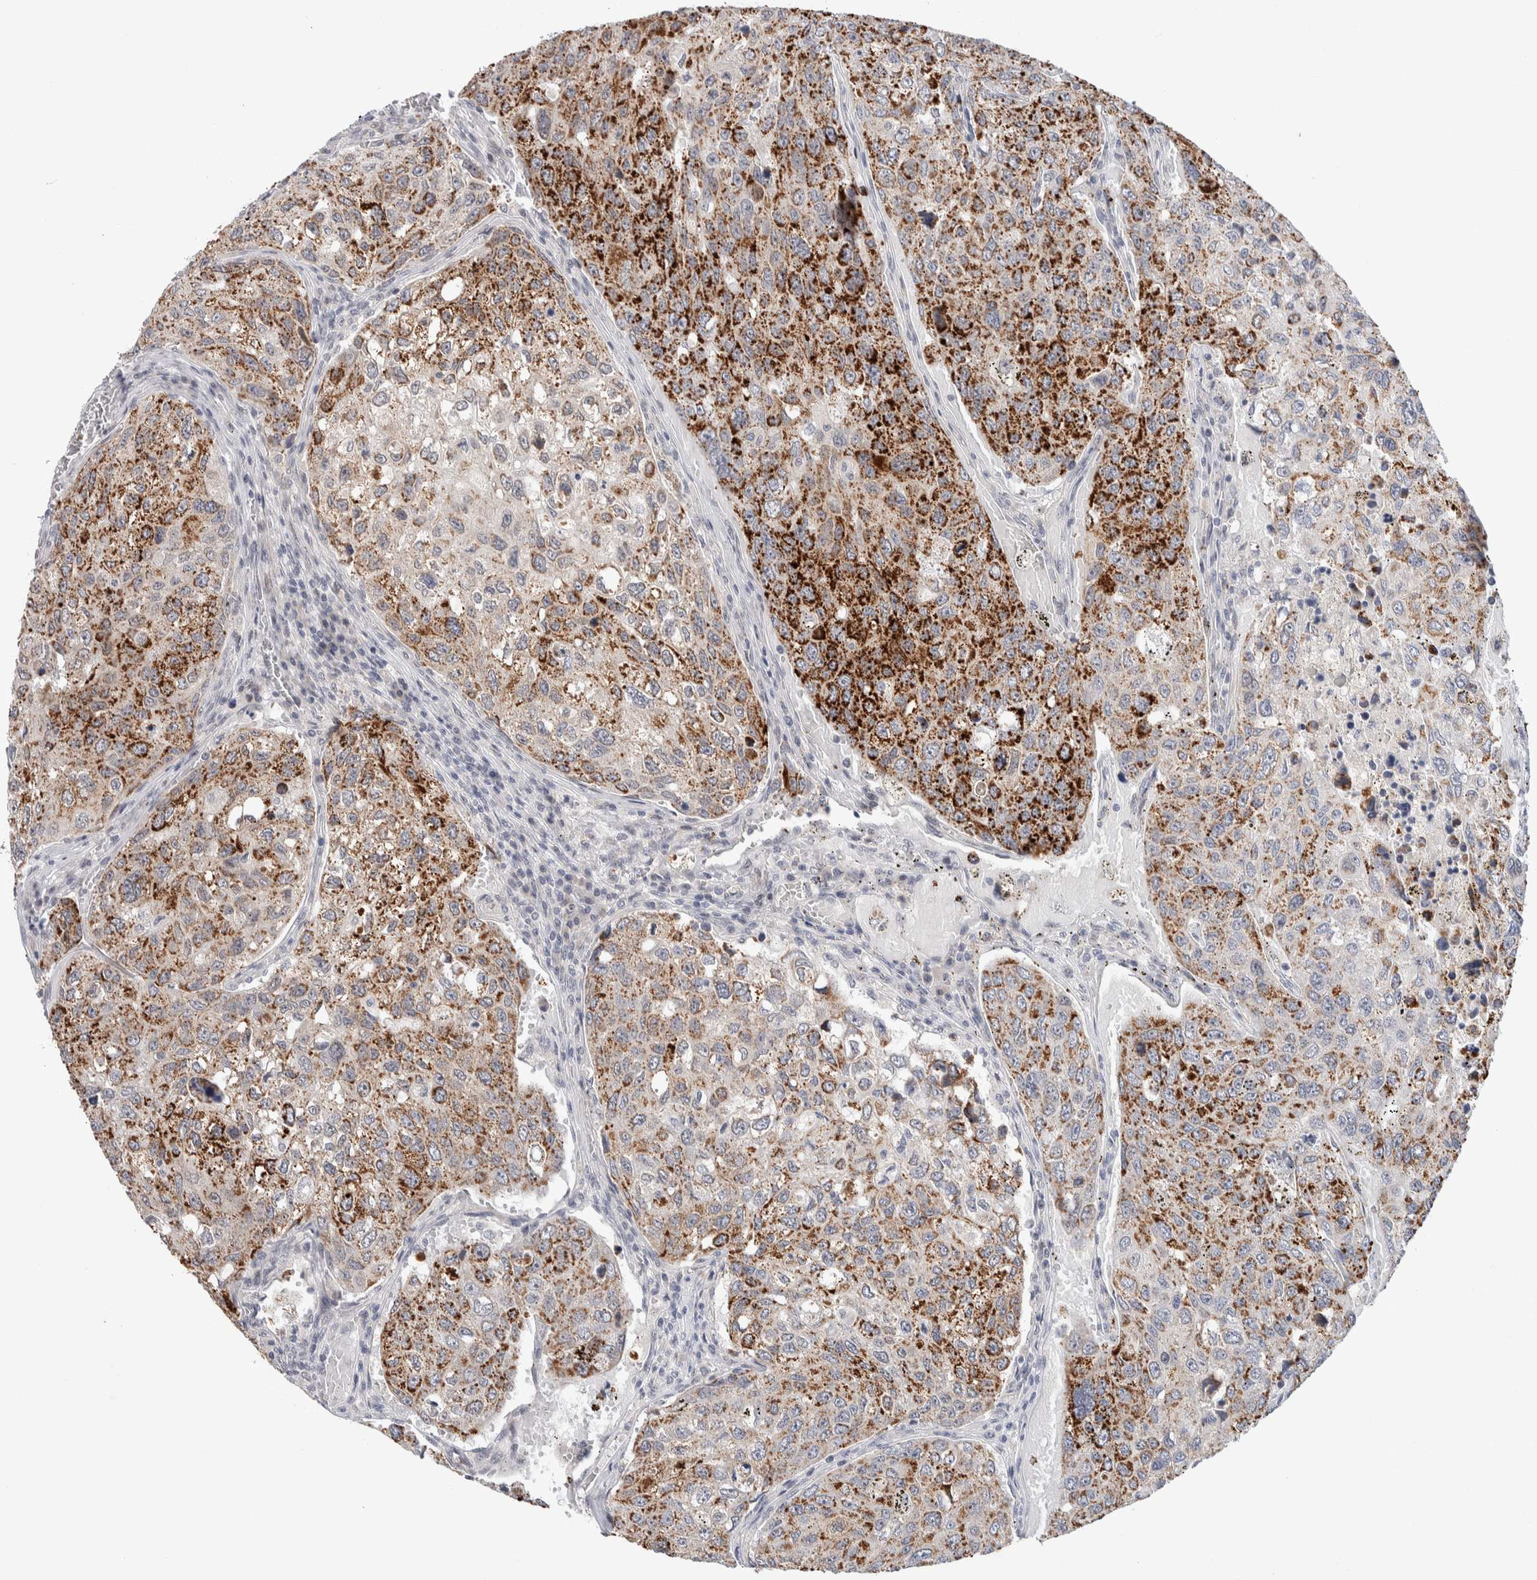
{"staining": {"intensity": "moderate", "quantity": ">75%", "location": "cytoplasmic/membranous"}, "tissue": "urothelial cancer", "cell_type": "Tumor cells", "image_type": "cancer", "snomed": [{"axis": "morphology", "description": "Urothelial carcinoma, High grade"}, {"axis": "topography", "description": "Lymph node"}, {"axis": "topography", "description": "Urinary bladder"}], "caption": "This photomicrograph shows IHC staining of human urothelial cancer, with medium moderate cytoplasmic/membranous staining in about >75% of tumor cells.", "gene": "CRAT", "patient": {"sex": "male", "age": 51}}